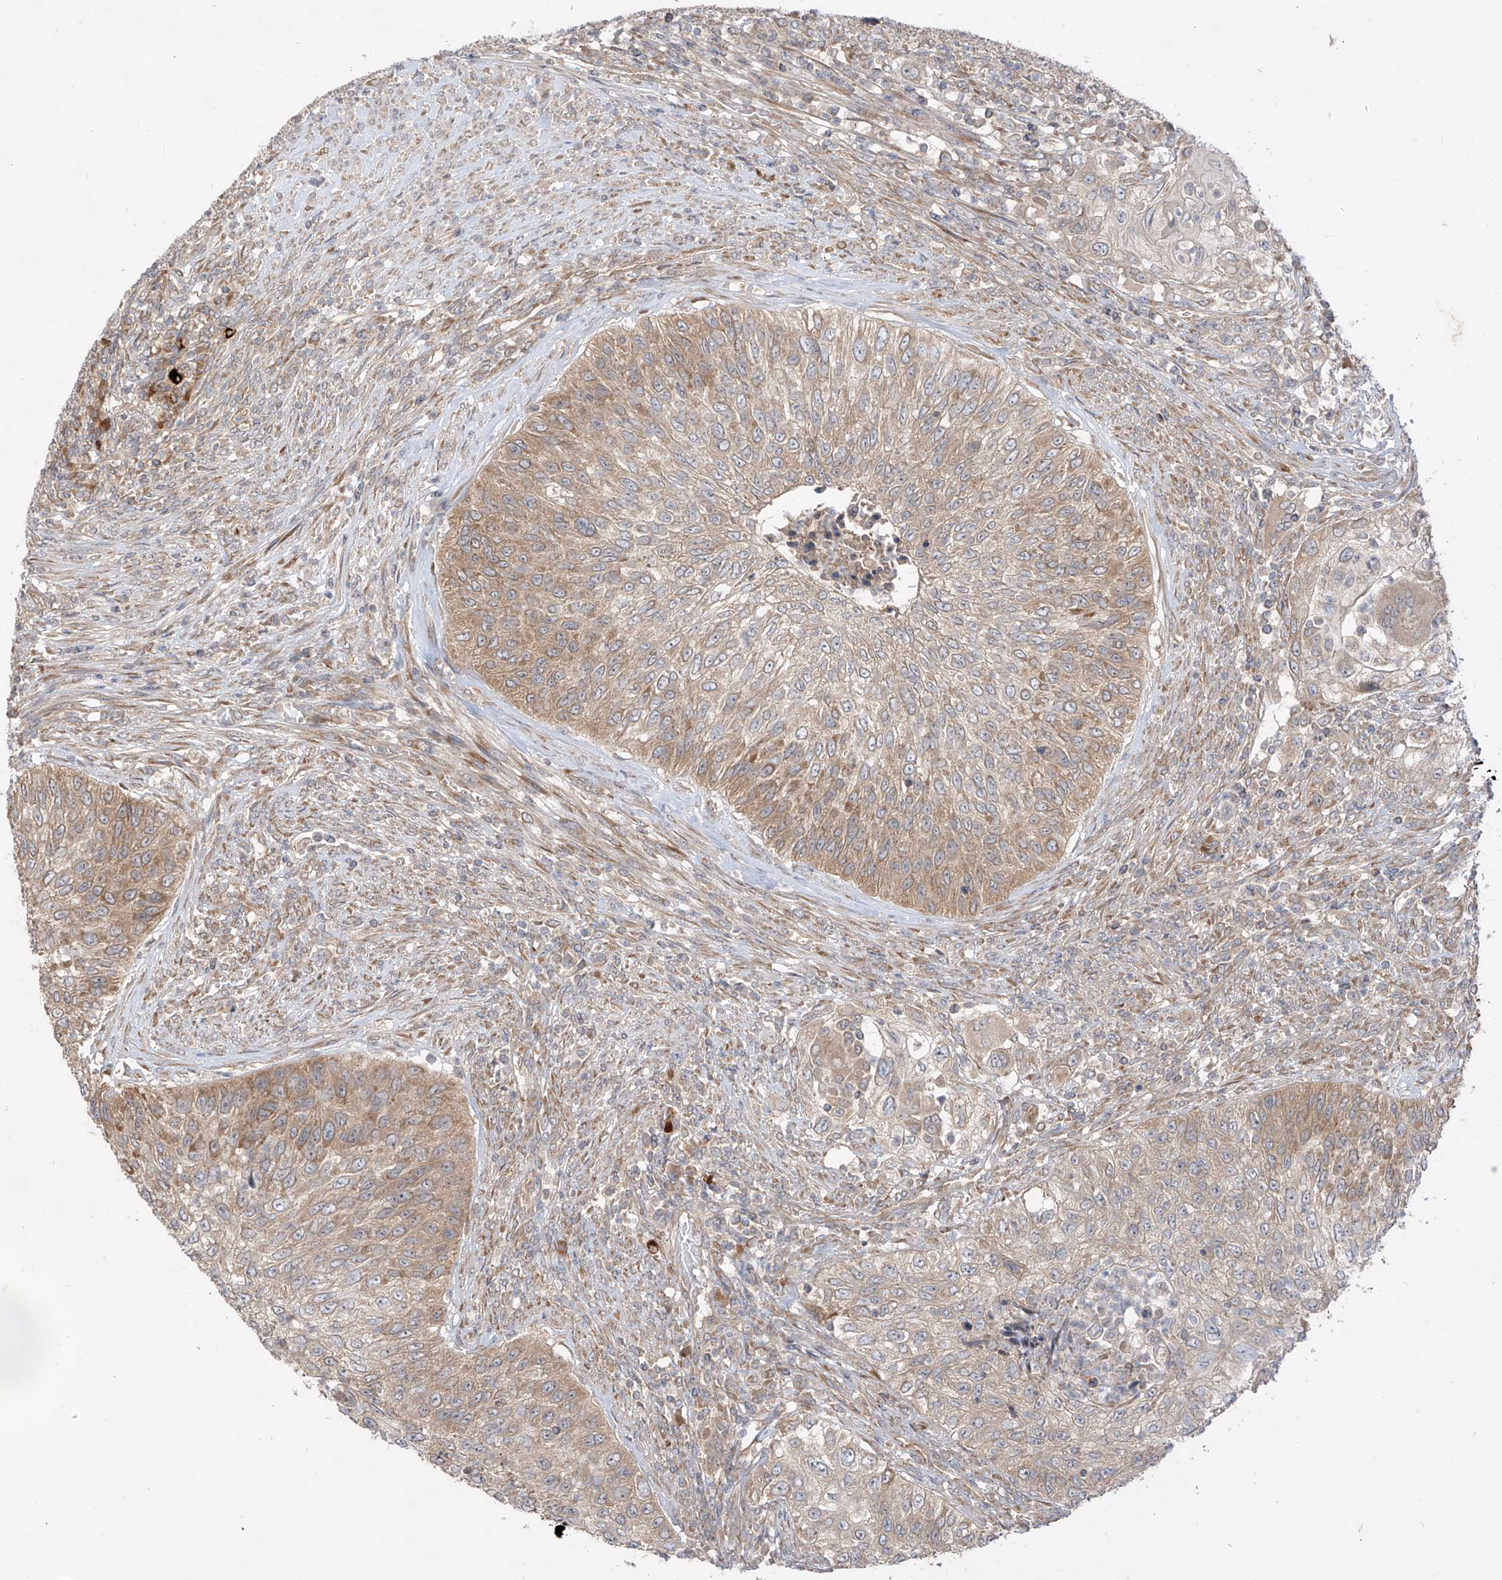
{"staining": {"intensity": "weak", "quantity": "25%-75%", "location": "cytoplasmic/membranous"}, "tissue": "urothelial cancer", "cell_type": "Tumor cells", "image_type": "cancer", "snomed": [{"axis": "morphology", "description": "Urothelial carcinoma, High grade"}, {"axis": "topography", "description": "Urinary bladder"}], "caption": "The photomicrograph displays a brown stain indicating the presence of a protein in the cytoplasmic/membranous of tumor cells in urothelial cancer. (DAB (3,3'-diaminobenzidine) IHC with brightfield microscopy, high magnification).", "gene": "MTUS2", "patient": {"sex": "female", "age": 60}}